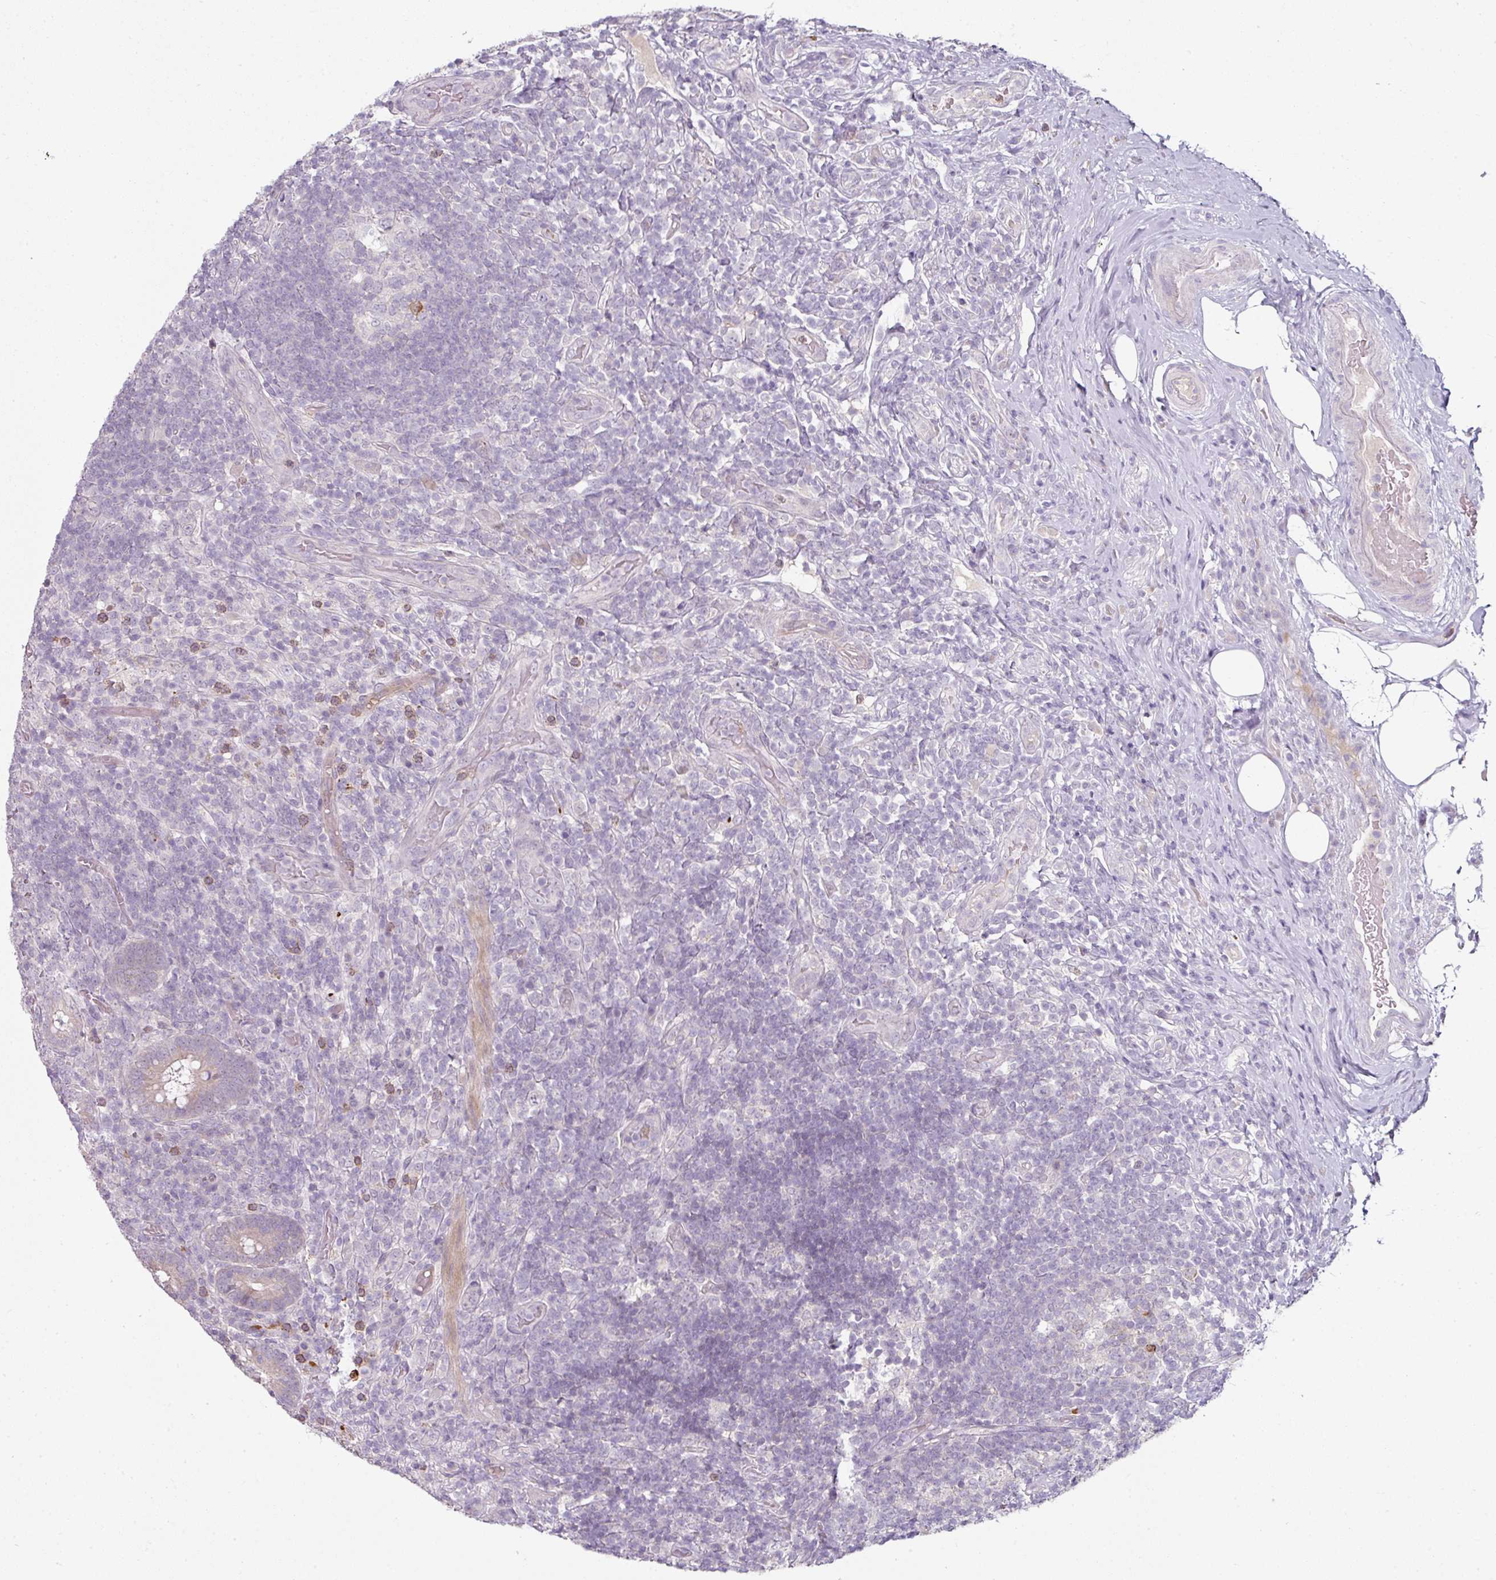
{"staining": {"intensity": "weak", "quantity": ">75%", "location": "cytoplasmic/membranous"}, "tissue": "appendix", "cell_type": "Glandular cells", "image_type": "normal", "snomed": [{"axis": "morphology", "description": "Normal tissue, NOS"}, {"axis": "topography", "description": "Appendix"}], "caption": "Immunohistochemical staining of normal human appendix shows low levels of weak cytoplasmic/membranous expression in approximately >75% of glandular cells.", "gene": "FHAD1", "patient": {"sex": "female", "age": 43}}